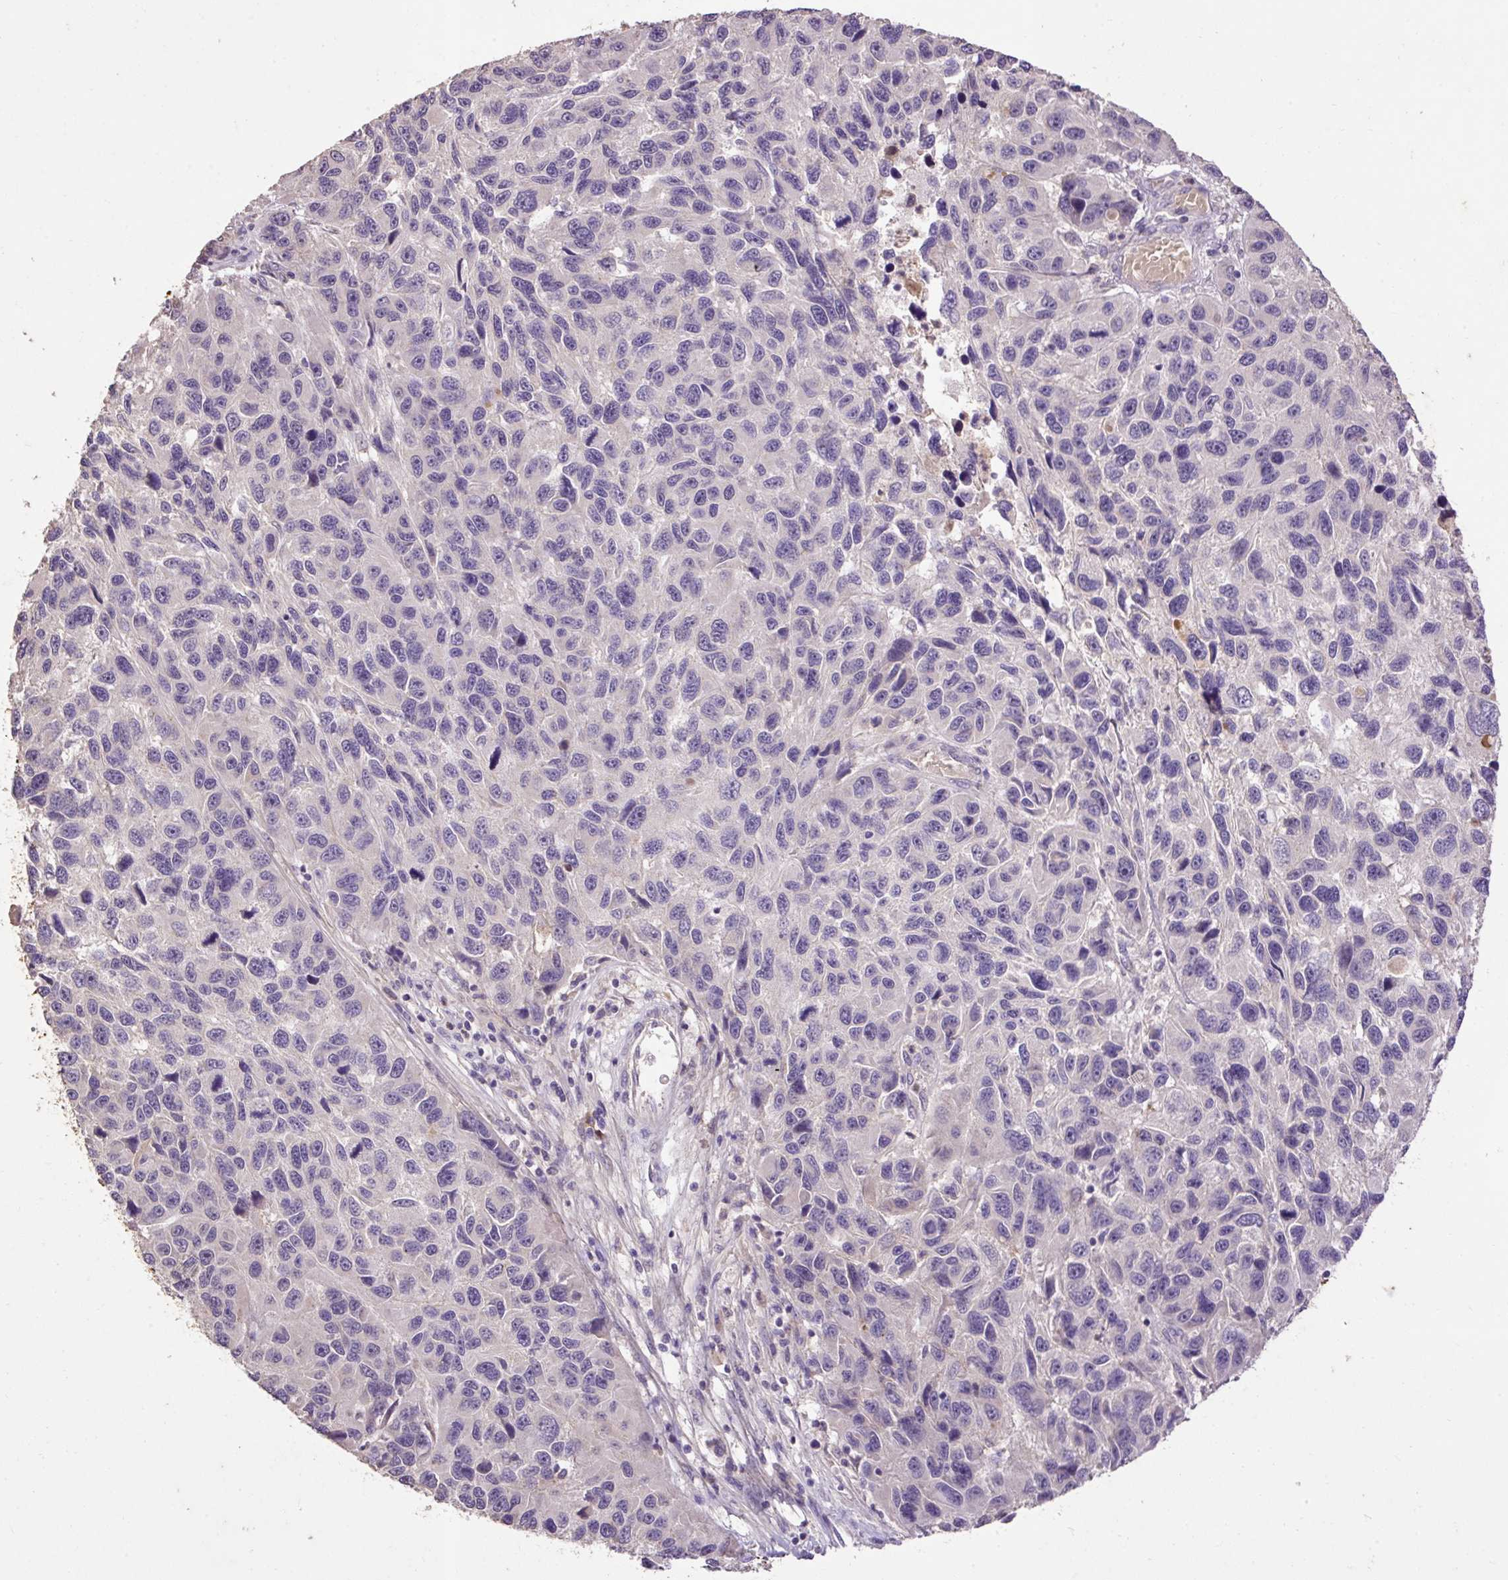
{"staining": {"intensity": "negative", "quantity": "none", "location": "none"}, "tissue": "melanoma", "cell_type": "Tumor cells", "image_type": "cancer", "snomed": [{"axis": "morphology", "description": "Malignant melanoma, NOS"}, {"axis": "topography", "description": "Skin"}], "caption": "This is an IHC histopathology image of human melanoma. There is no positivity in tumor cells.", "gene": "LRTM2", "patient": {"sex": "male", "age": 53}}